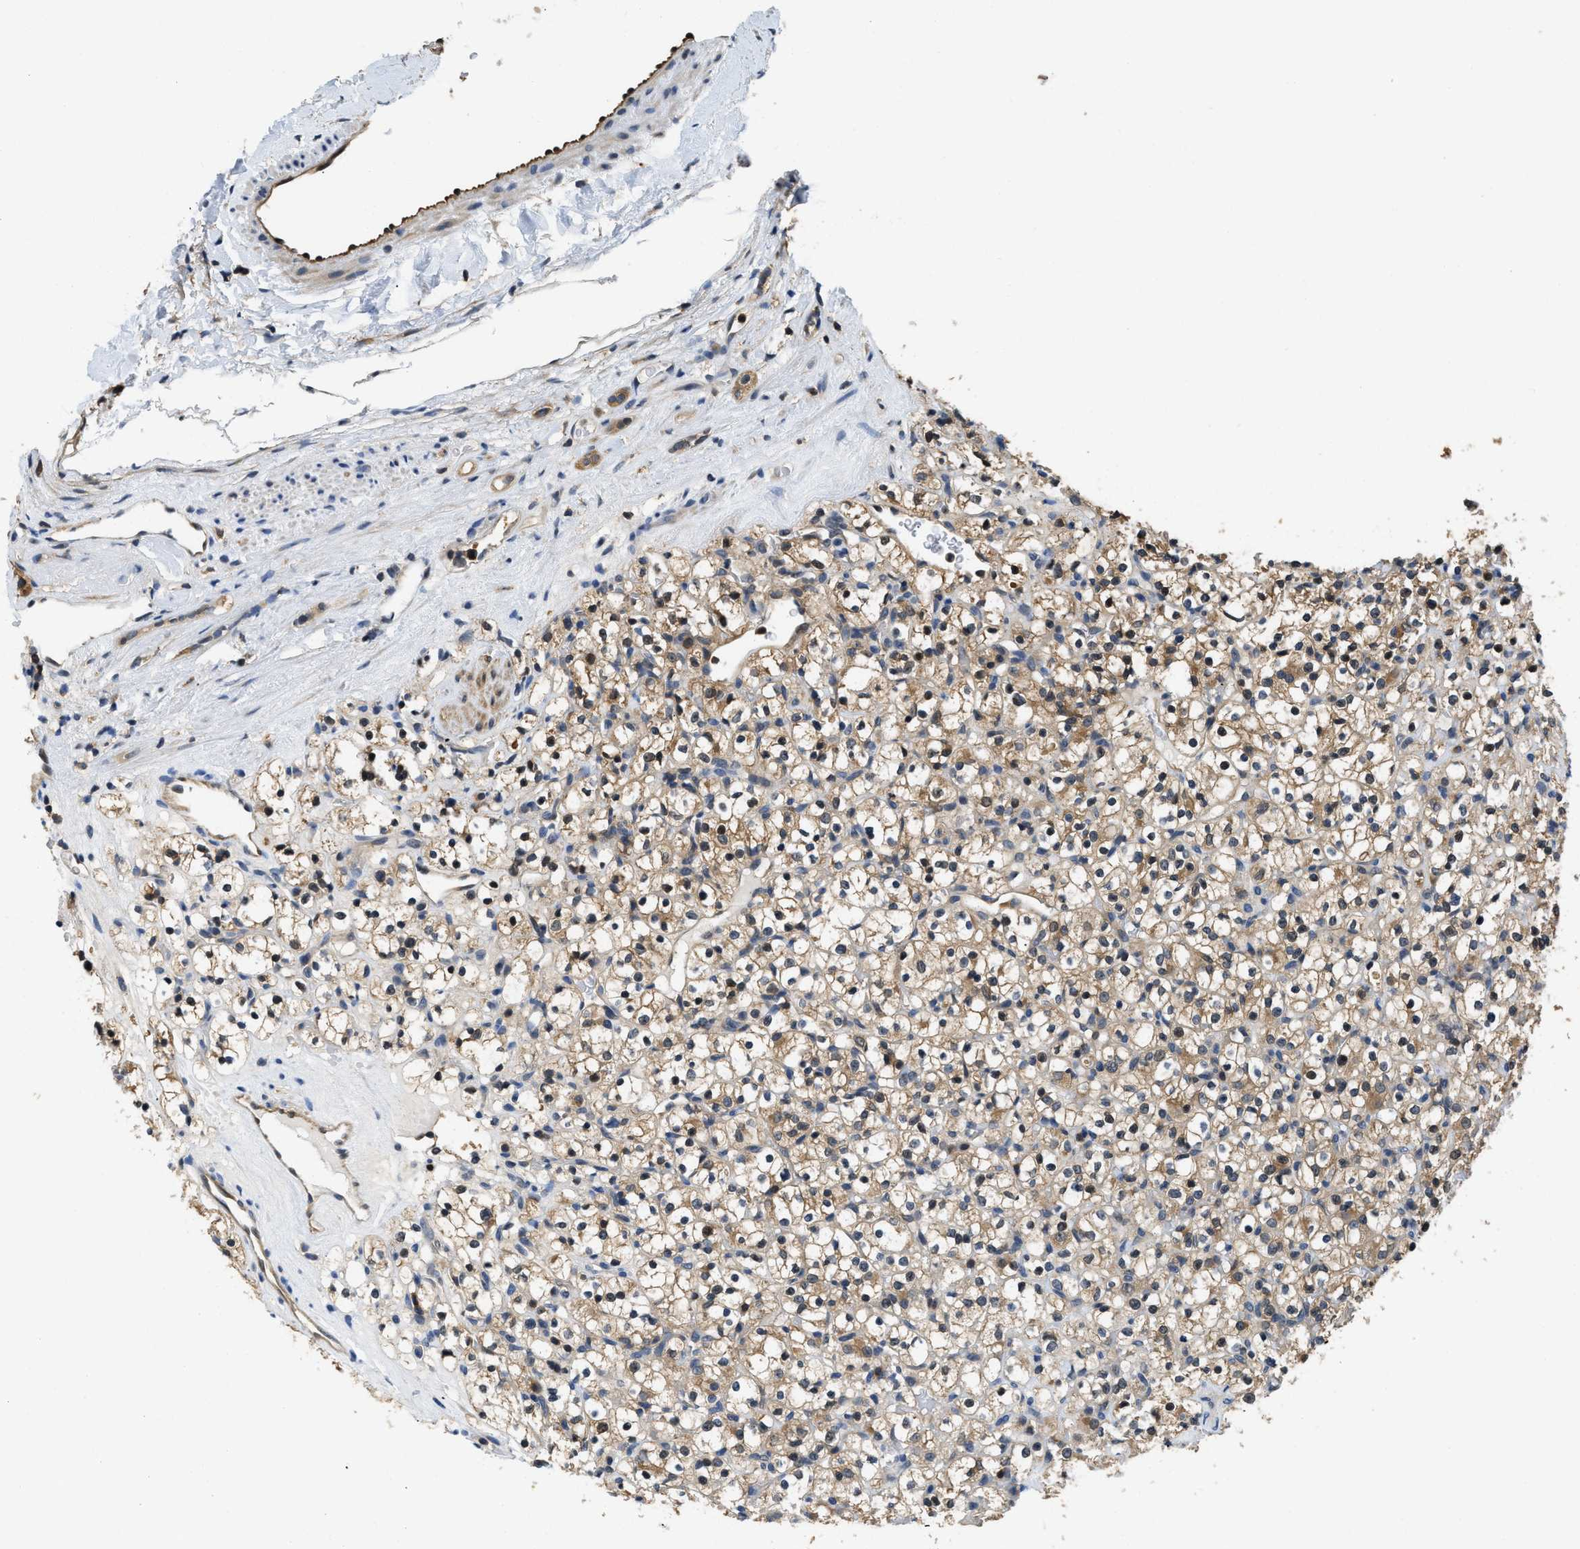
{"staining": {"intensity": "moderate", "quantity": ">75%", "location": "cytoplasmic/membranous"}, "tissue": "renal cancer", "cell_type": "Tumor cells", "image_type": "cancer", "snomed": [{"axis": "morphology", "description": "Normal tissue, NOS"}, {"axis": "morphology", "description": "Adenocarcinoma, NOS"}, {"axis": "topography", "description": "Kidney"}], "caption": "A histopathology image showing moderate cytoplasmic/membranous positivity in about >75% of tumor cells in adenocarcinoma (renal), as visualized by brown immunohistochemical staining.", "gene": "TES", "patient": {"sex": "female", "age": 72}}